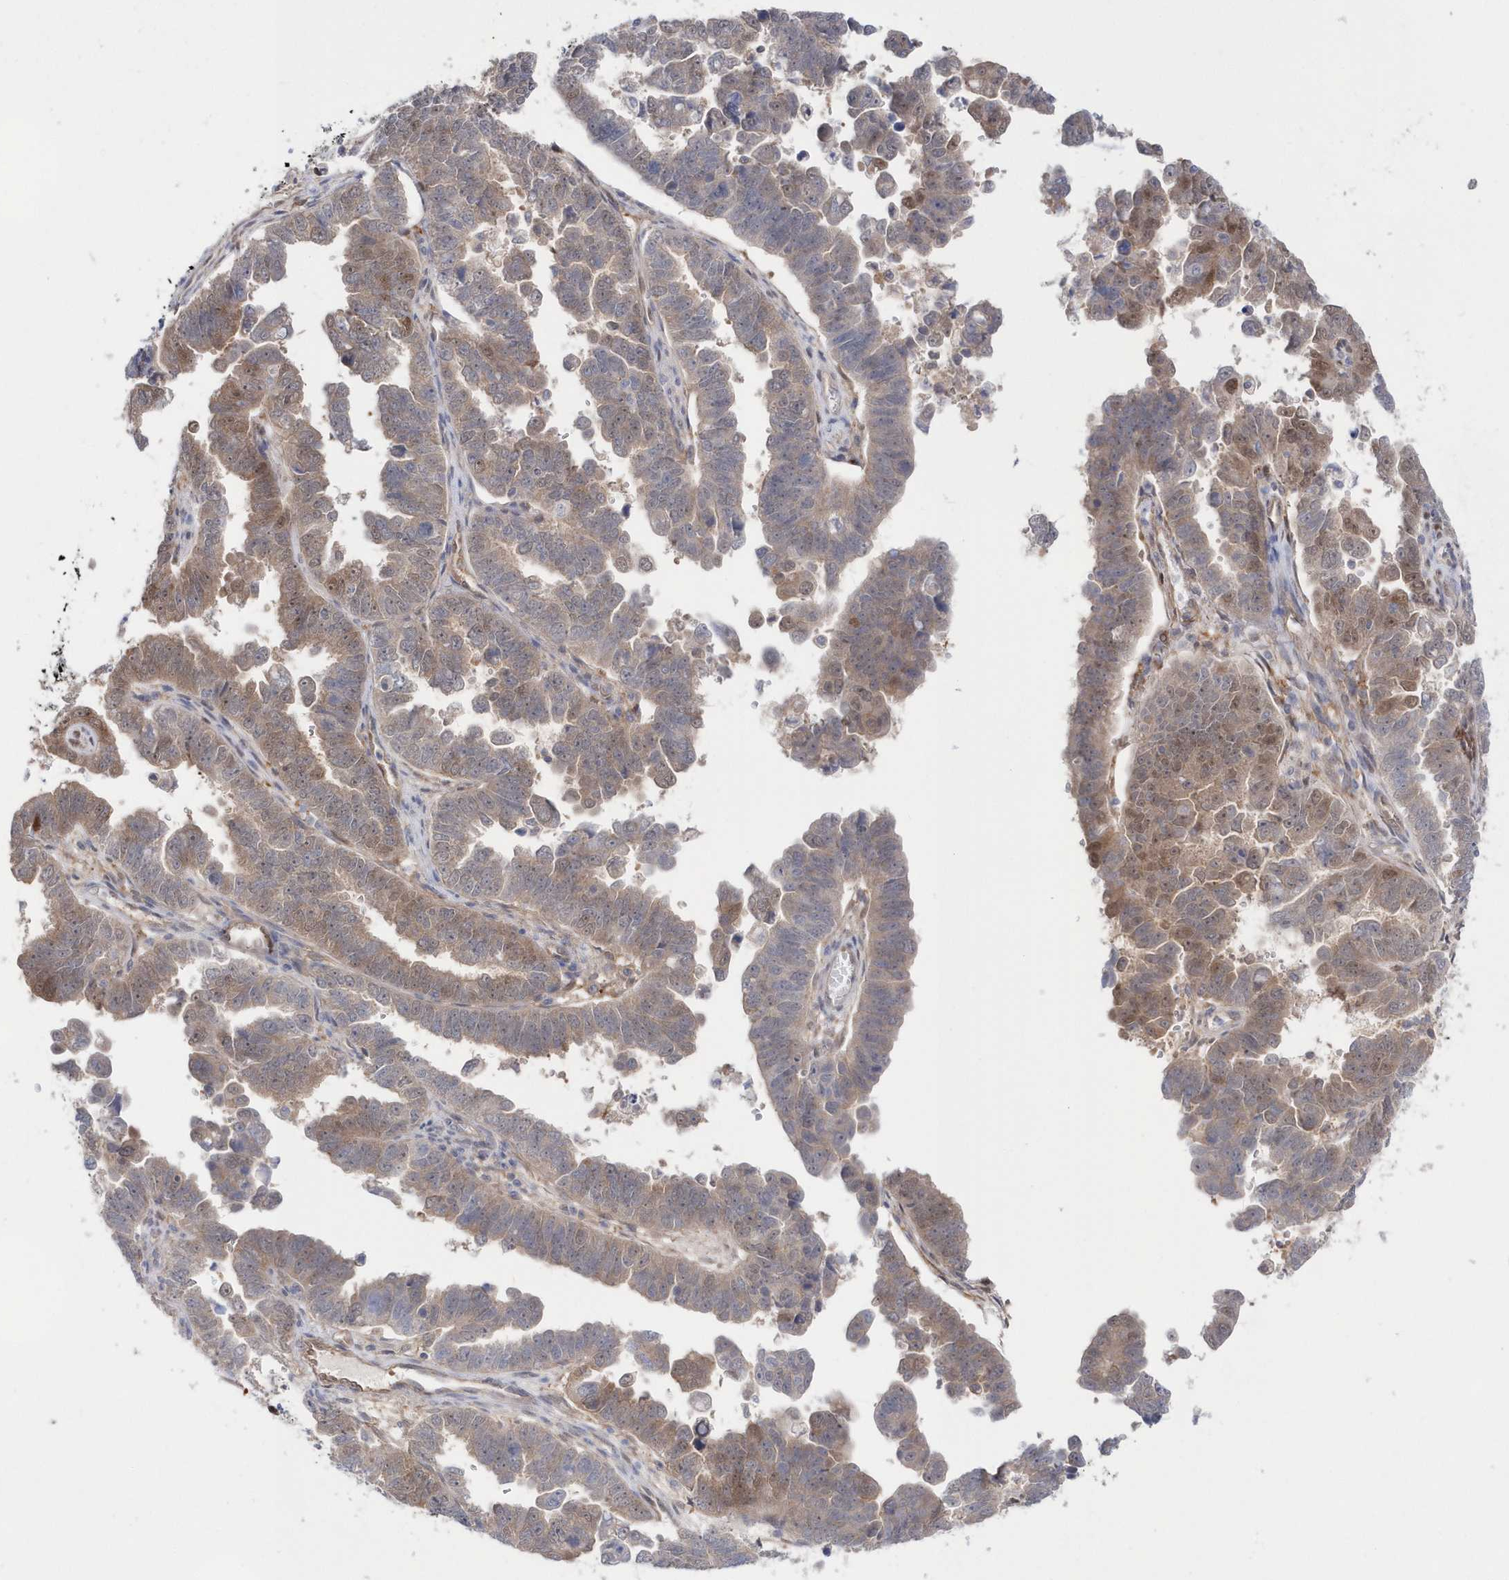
{"staining": {"intensity": "moderate", "quantity": "25%-75%", "location": "cytoplasmic/membranous,nuclear"}, "tissue": "endometrial cancer", "cell_type": "Tumor cells", "image_type": "cancer", "snomed": [{"axis": "morphology", "description": "Adenocarcinoma, NOS"}, {"axis": "topography", "description": "Endometrium"}], "caption": "DAB immunohistochemical staining of human endometrial adenocarcinoma demonstrates moderate cytoplasmic/membranous and nuclear protein positivity in about 25%-75% of tumor cells.", "gene": "BDH2", "patient": {"sex": "female", "age": 75}}